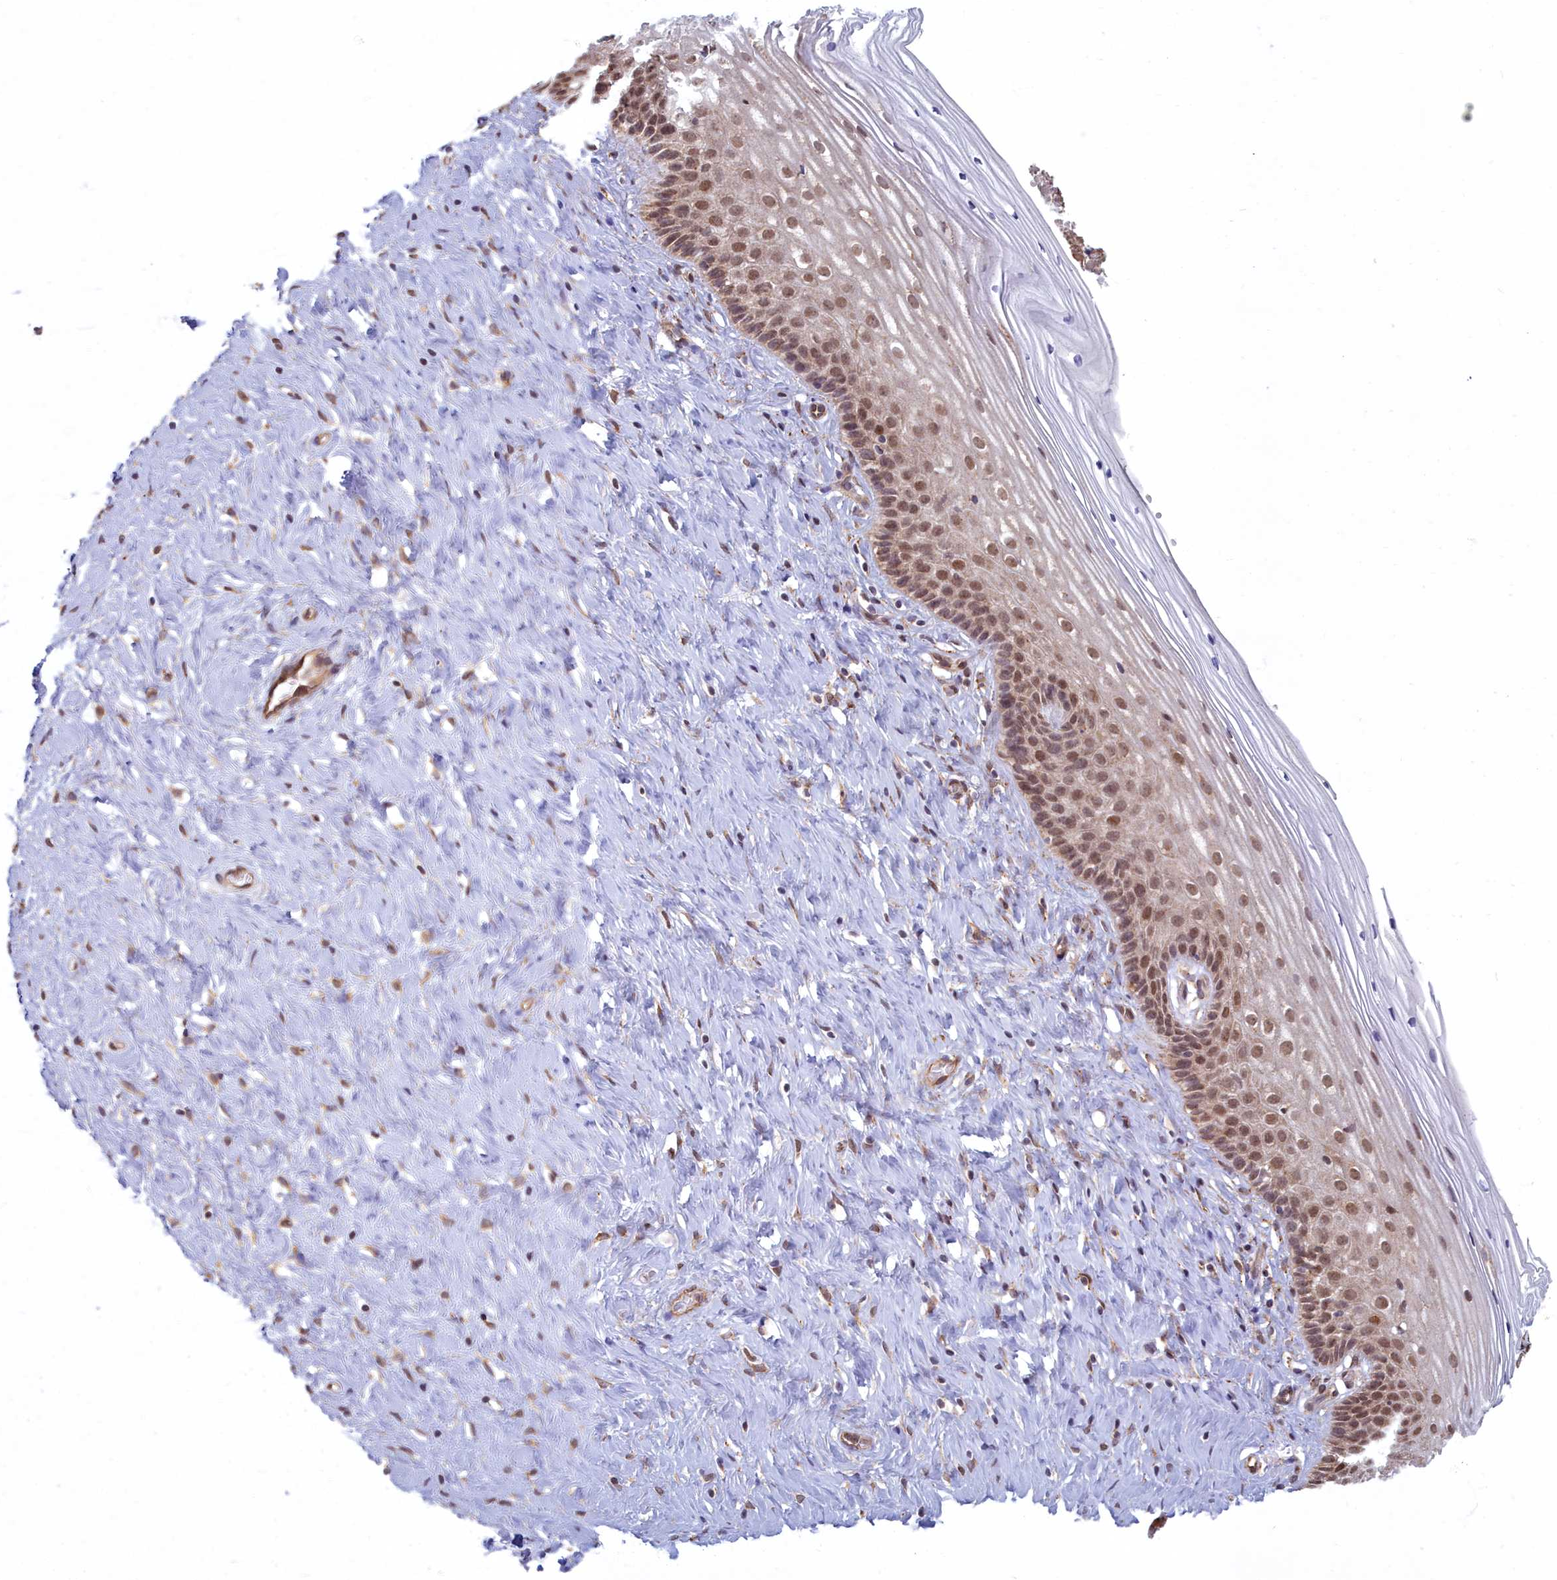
{"staining": {"intensity": "weak", "quantity": ">75%", "location": "nuclear"}, "tissue": "cervix", "cell_type": "Glandular cells", "image_type": "normal", "snomed": [{"axis": "morphology", "description": "Normal tissue, NOS"}, {"axis": "topography", "description": "Cervix"}], "caption": "This is an image of immunohistochemistry staining of benign cervix, which shows weak expression in the nuclear of glandular cells.", "gene": "MAK16", "patient": {"sex": "female", "age": 33}}